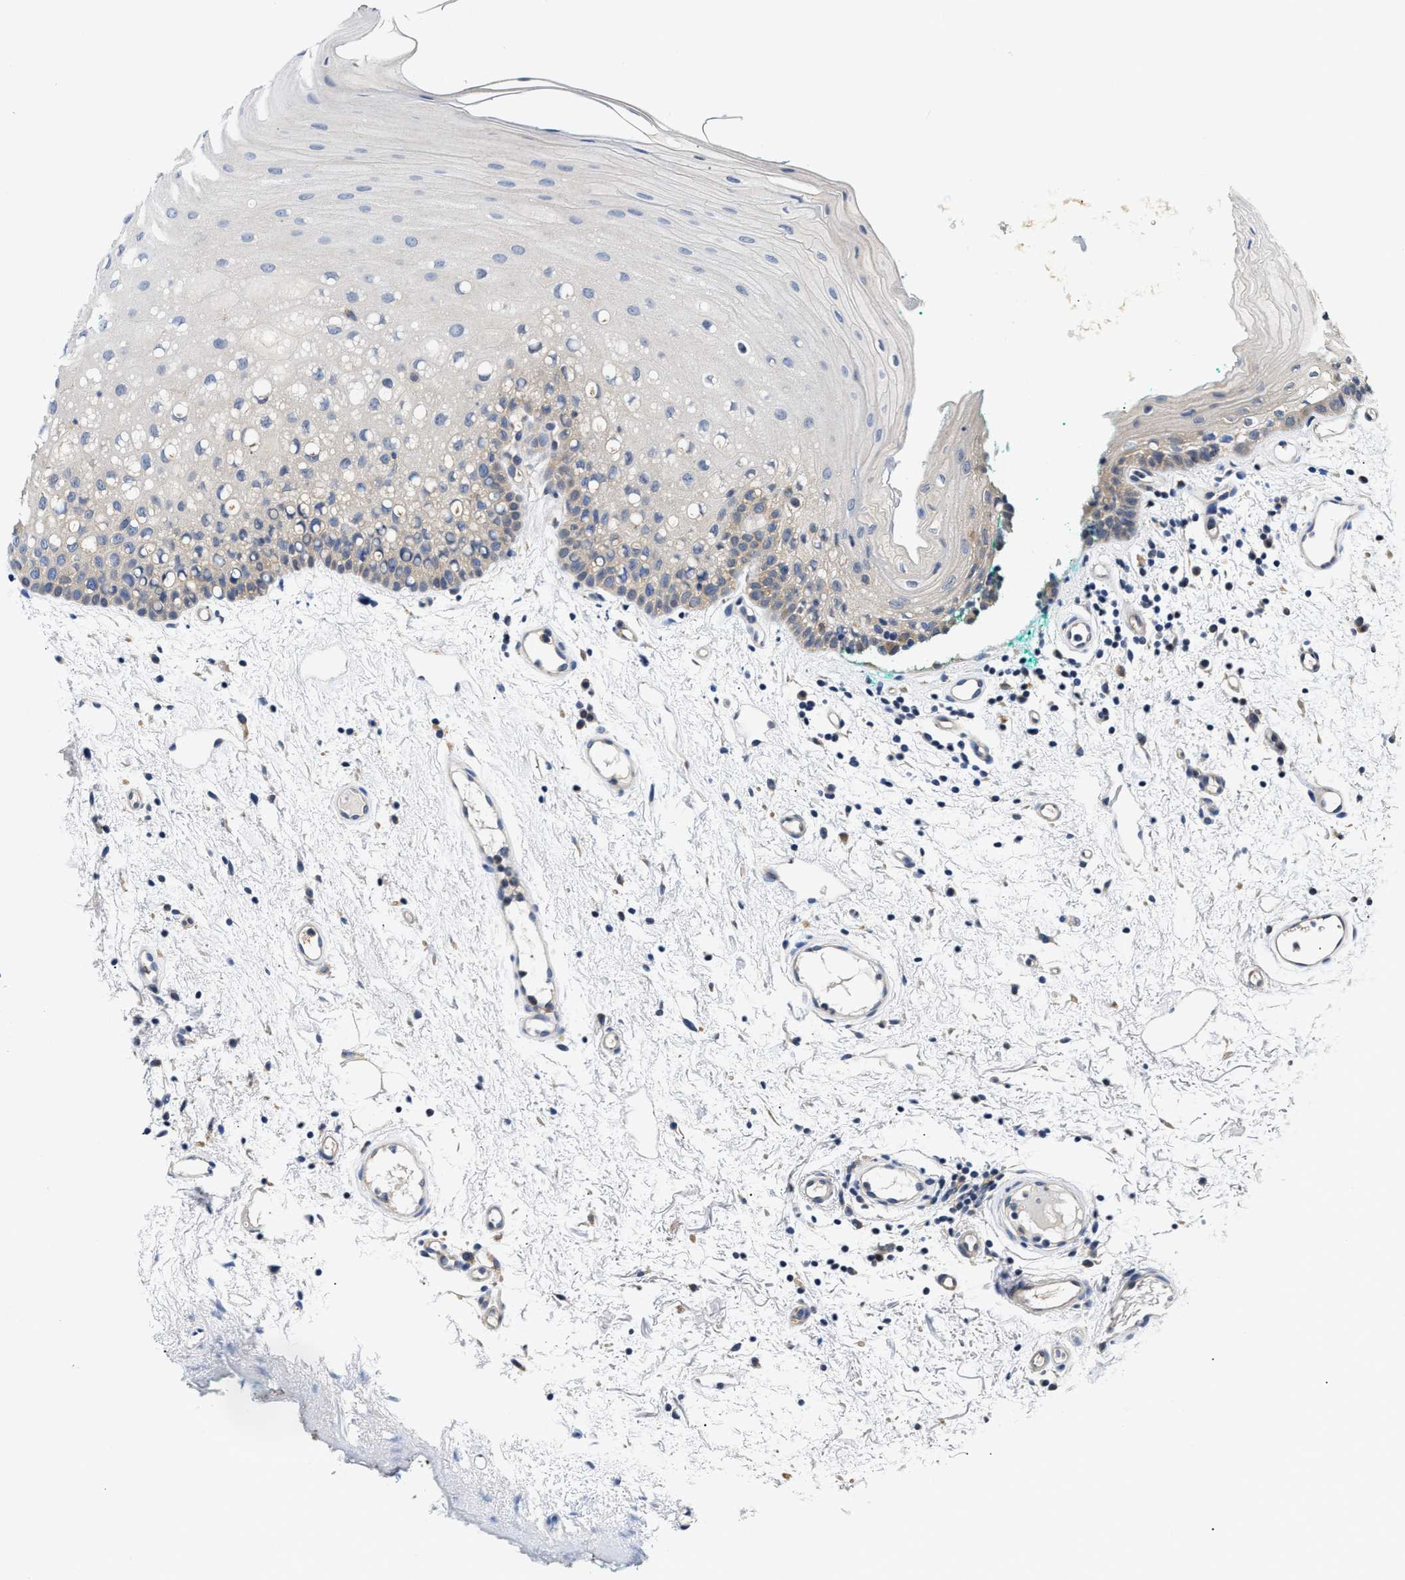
{"staining": {"intensity": "weak", "quantity": "<25%", "location": "cytoplasmic/membranous"}, "tissue": "oral mucosa", "cell_type": "Squamous epithelial cells", "image_type": "normal", "snomed": [{"axis": "morphology", "description": "Normal tissue, NOS"}, {"axis": "morphology", "description": "Squamous cell carcinoma, NOS"}, {"axis": "topography", "description": "Oral tissue"}, {"axis": "topography", "description": "Salivary gland"}, {"axis": "topography", "description": "Head-Neck"}], "caption": "This is a histopathology image of IHC staining of unremarkable oral mucosa, which shows no staining in squamous epithelial cells.", "gene": "FAM185A", "patient": {"sex": "female", "age": 62}}